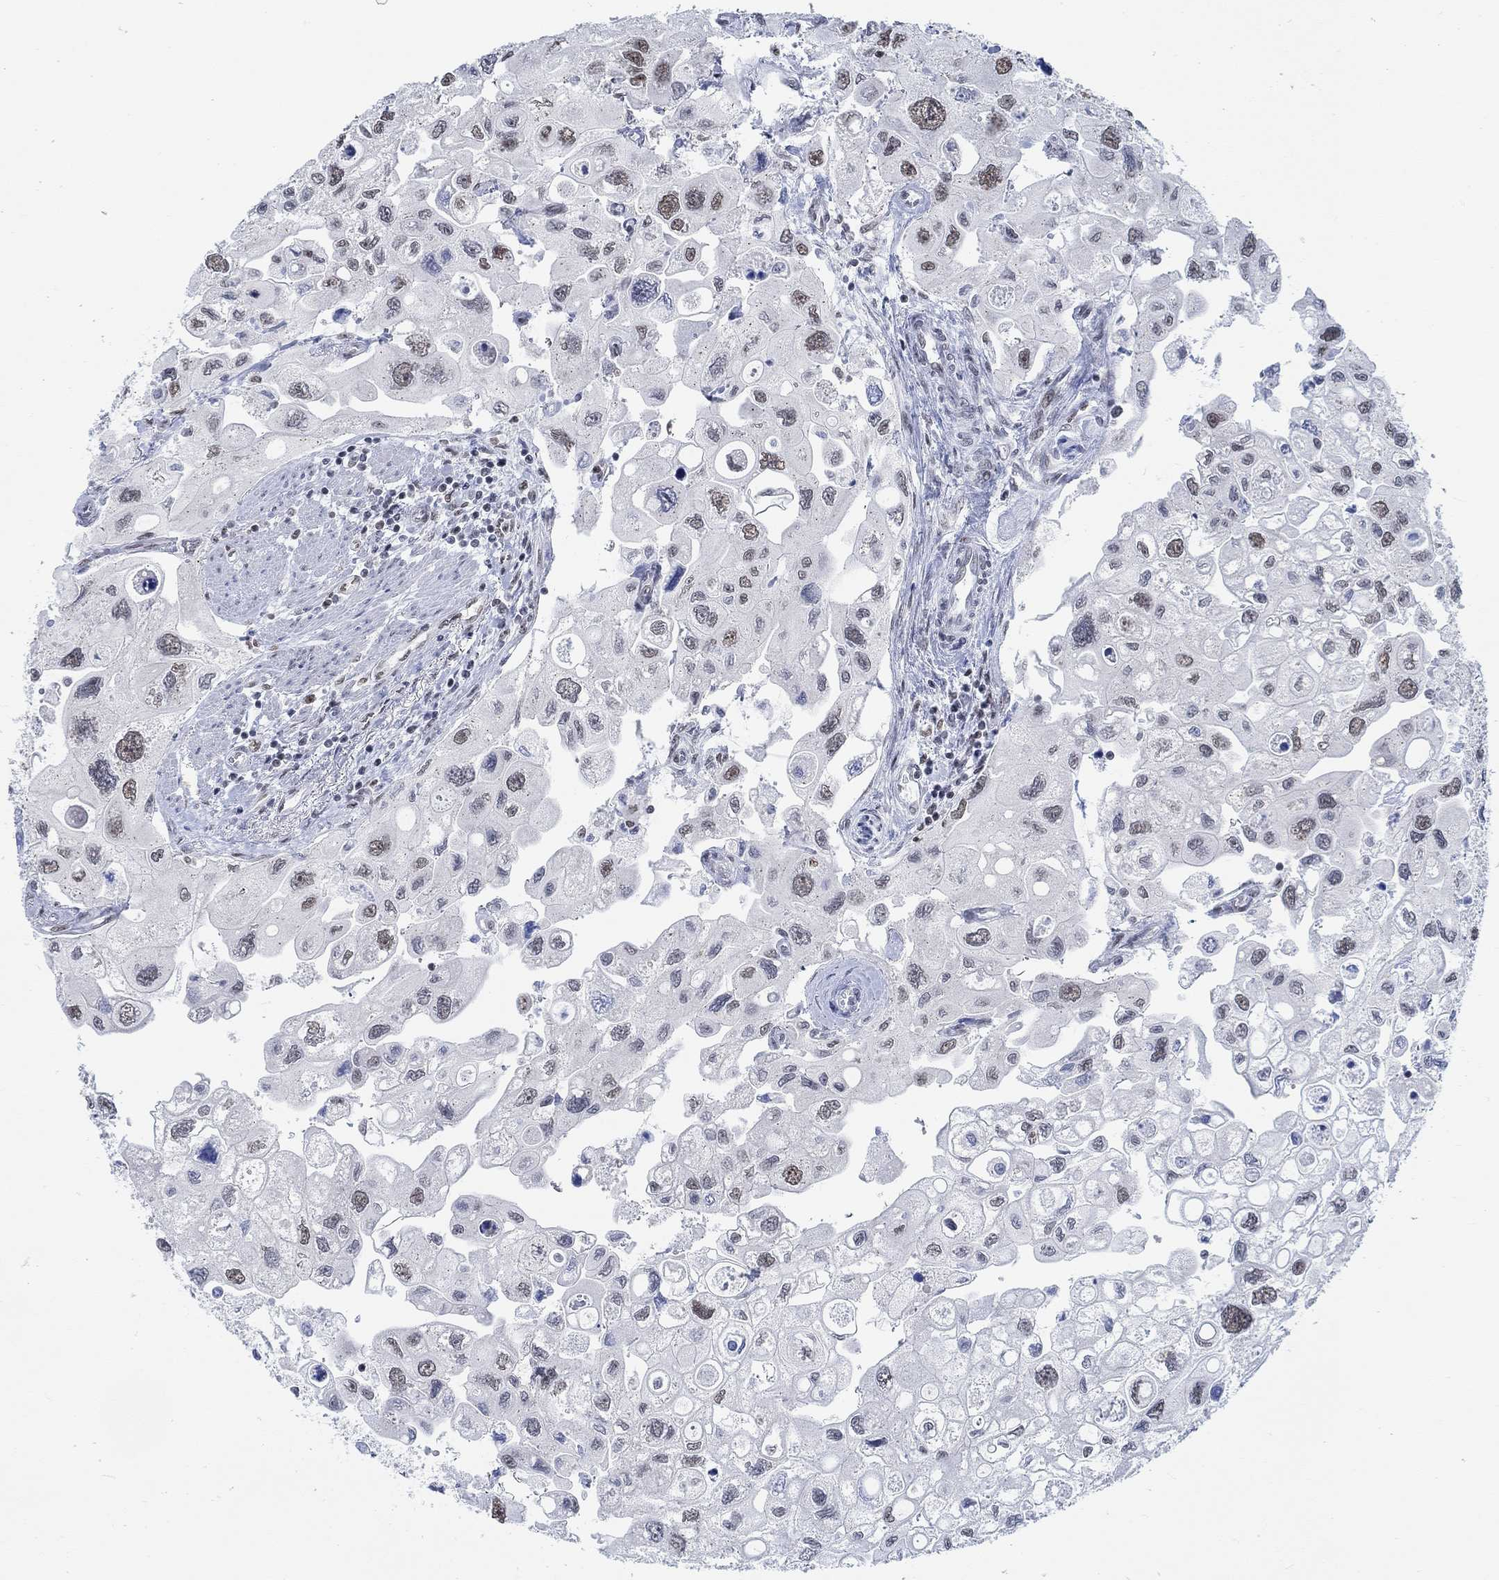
{"staining": {"intensity": "weak", "quantity": "25%-75%", "location": "nuclear"}, "tissue": "urothelial cancer", "cell_type": "Tumor cells", "image_type": "cancer", "snomed": [{"axis": "morphology", "description": "Urothelial carcinoma, High grade"}, {"axis": "topography", "description": "Urinary bladder"}], "caption": "About 25%-75% of tumor cells in human high-grade urothelial carcinoma reveal weak nuclear protein staining as visualized by brown immunohistochemical staining.", "gene": "KCNH8", "patient": {"sex": "male", "age": 59}}